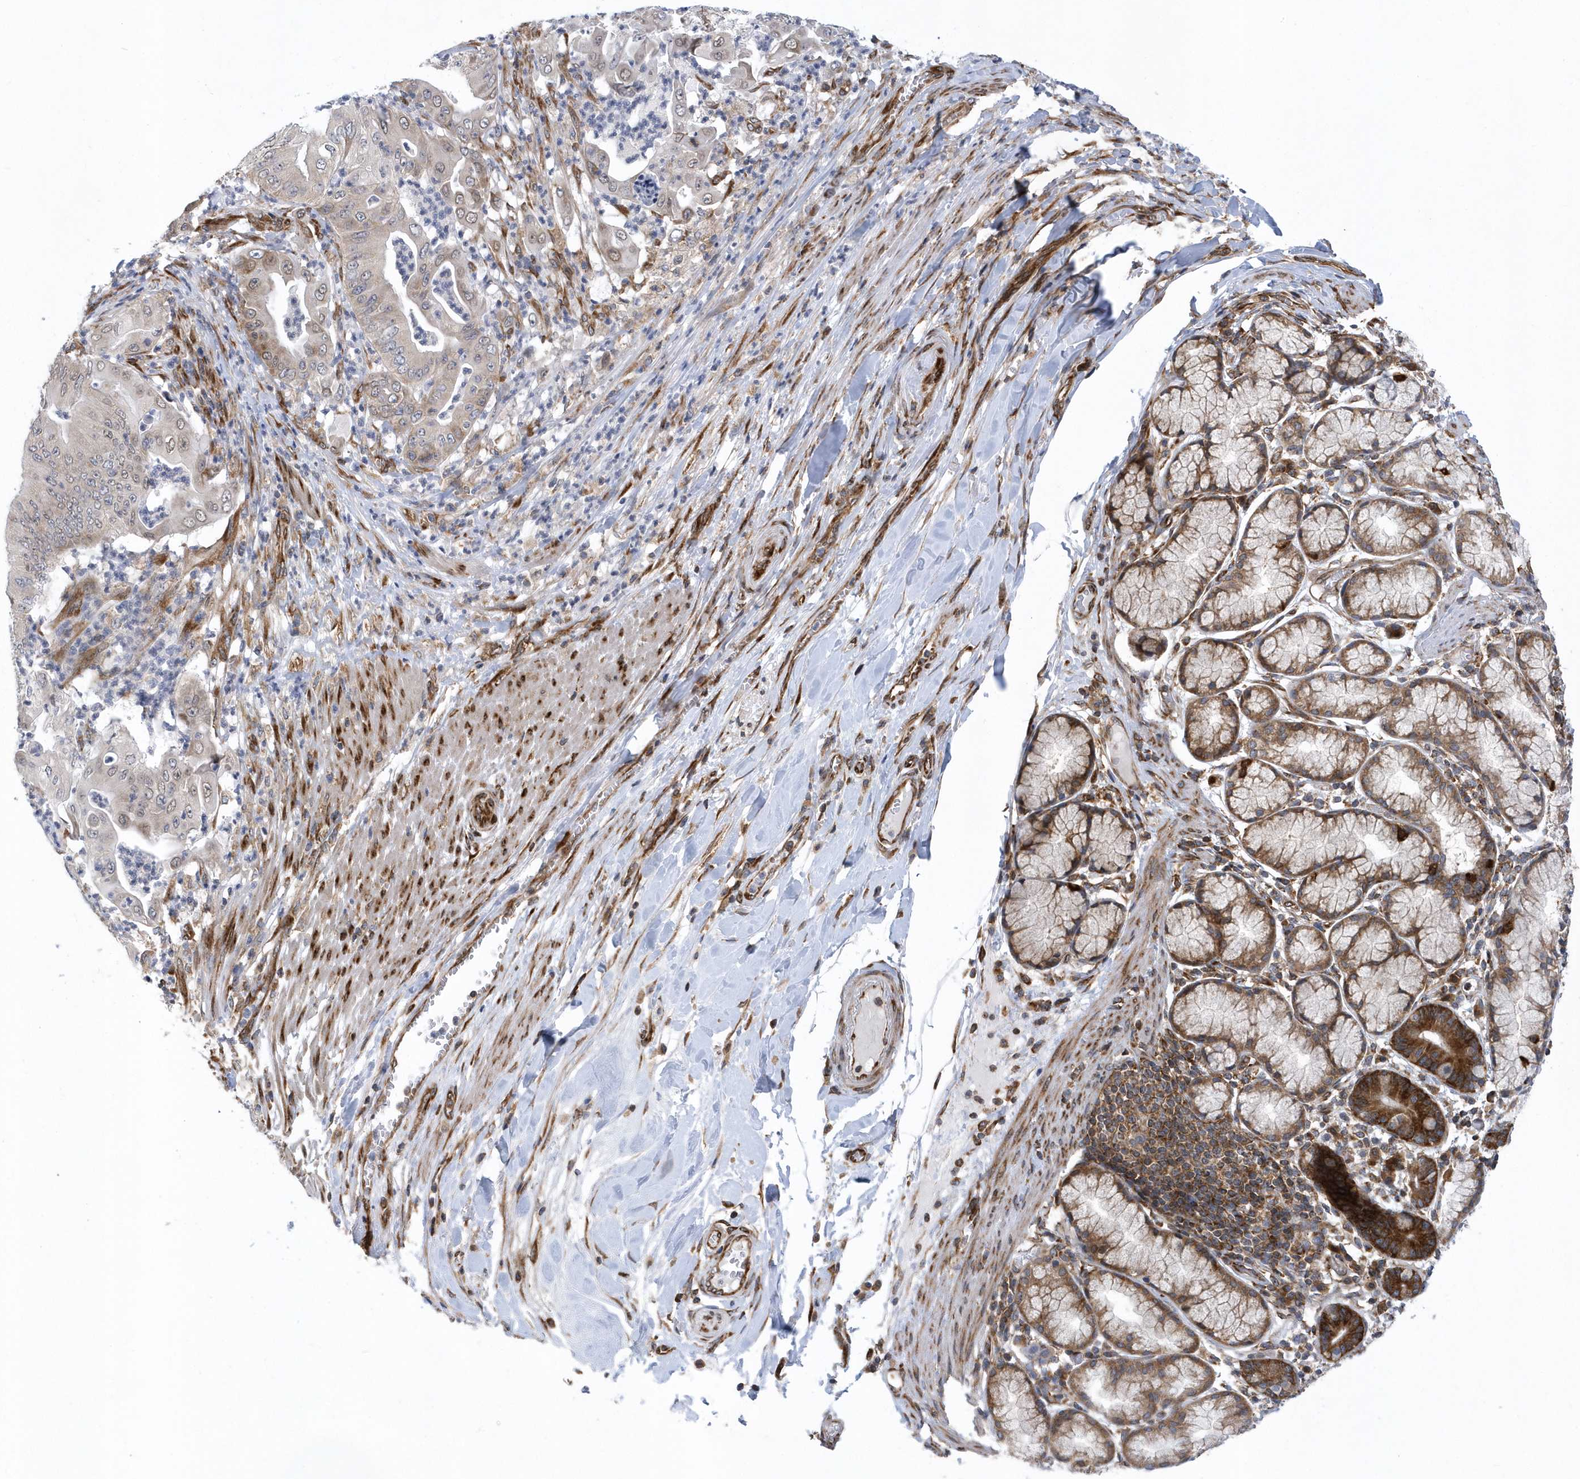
{"staining": {"intensity": "weak", "quantity": "<25%", "location": "cytoplasmic/membranous"}, "tissue": "pancreatic cancer", "cell_type": "Tumor cells", "image_type": "cancer", "snomed": [{"axis": "morphology", "description": "Adenocarcinoma, NOS"}, {"axis": "topography", "description": "Pancreas"}], "caption": "IHC histopathology image of human pancreatic cancer (adenocarcinoma) stained for a protein (brown), which exhibits no positivity in tumor cells.", "gene": "PHF1", "patient": {"sex": "female", "age": 77}}